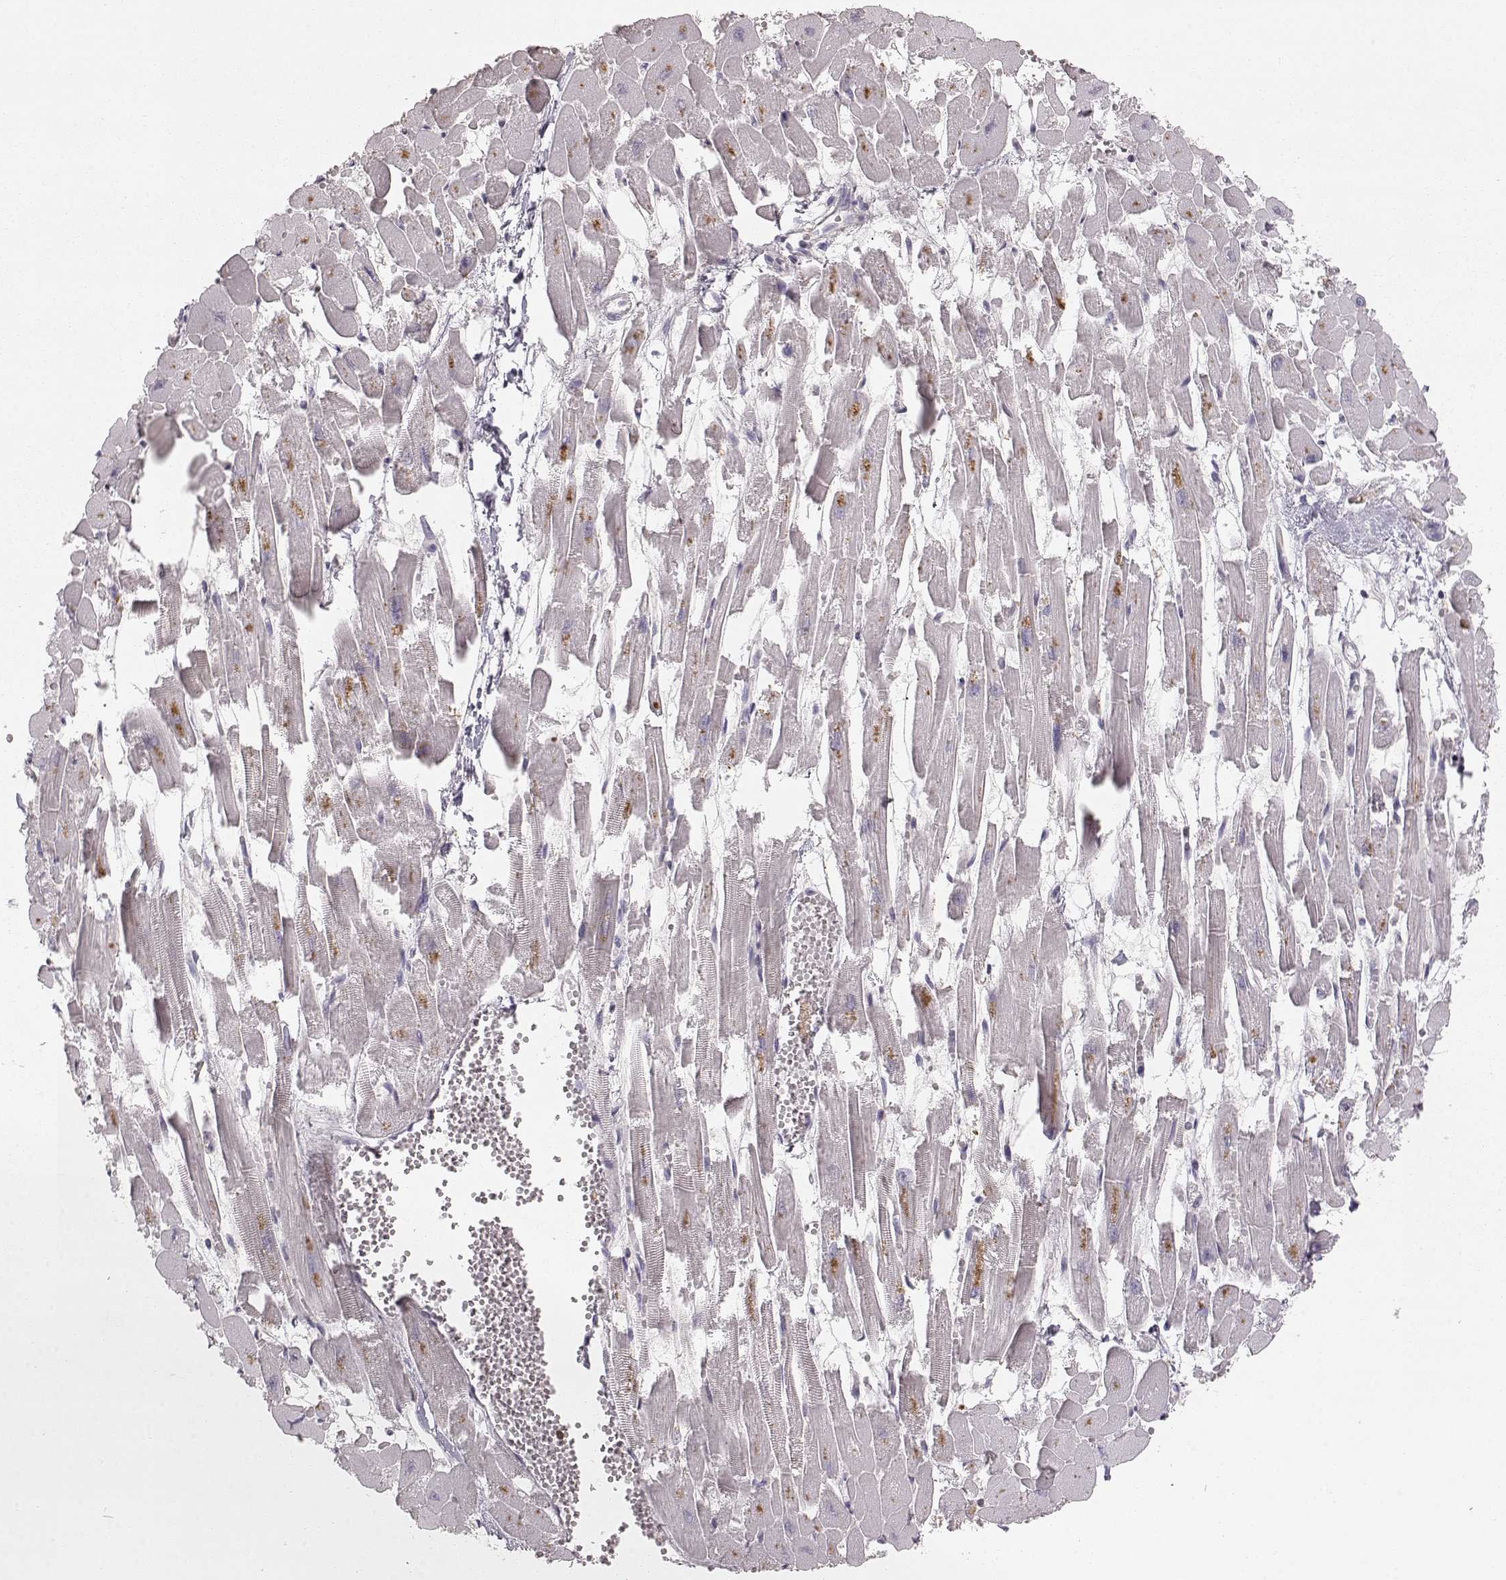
{"staining": {"intensity": "negative", "quantity": "none", "location": "none"}, "tissue": "heart muscle", "cell_type": "Cardiomyocytes", "image_type": "normal", "snomed": [{"axis": "morphology", "description": "Normal tissue, NOS"}, {"axis": "topography", "description": "Heart"}], "caption": "Immunohistochemistry image of normal heart muscle: heart muscle stained with DAB displays no significant protein expression in cardiomyocytes.", "gene": "GRAP2", "patient": {"sex": "female", "age": 52}}